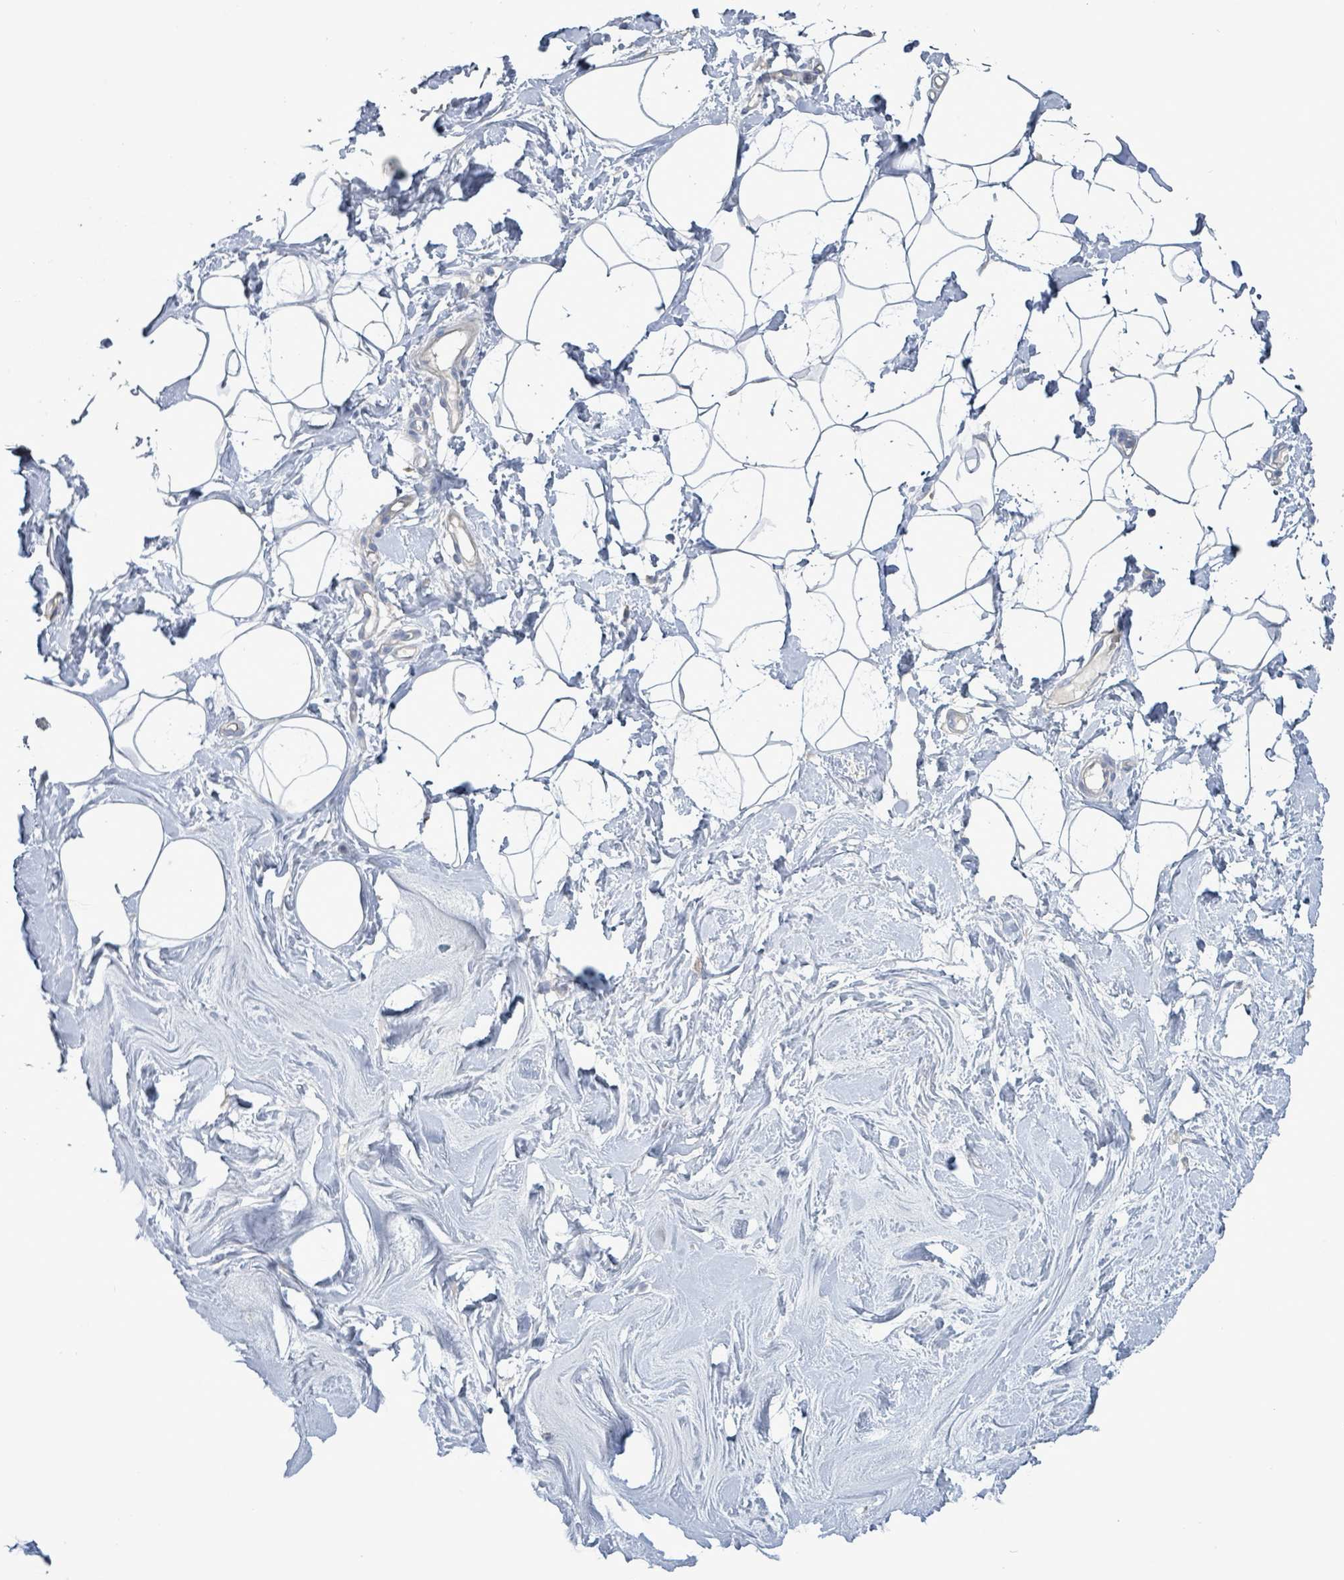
{"staining": {"intensity": "negative", "quantity": "none", "location": "none"}, "tissue": "breast", "cell_type": "Adipocytes", "image_type": "normal", "snomed": [{"axis": "morphology", "description": "Normal tissue, NOS"}, {"axis": "topography", "description": "Breast"}], "caption": "The micrograph reveals no significant expression in adipocytes of breast.", "gene": "HRAS", "patient": {"sex": "female", "age": 27}}